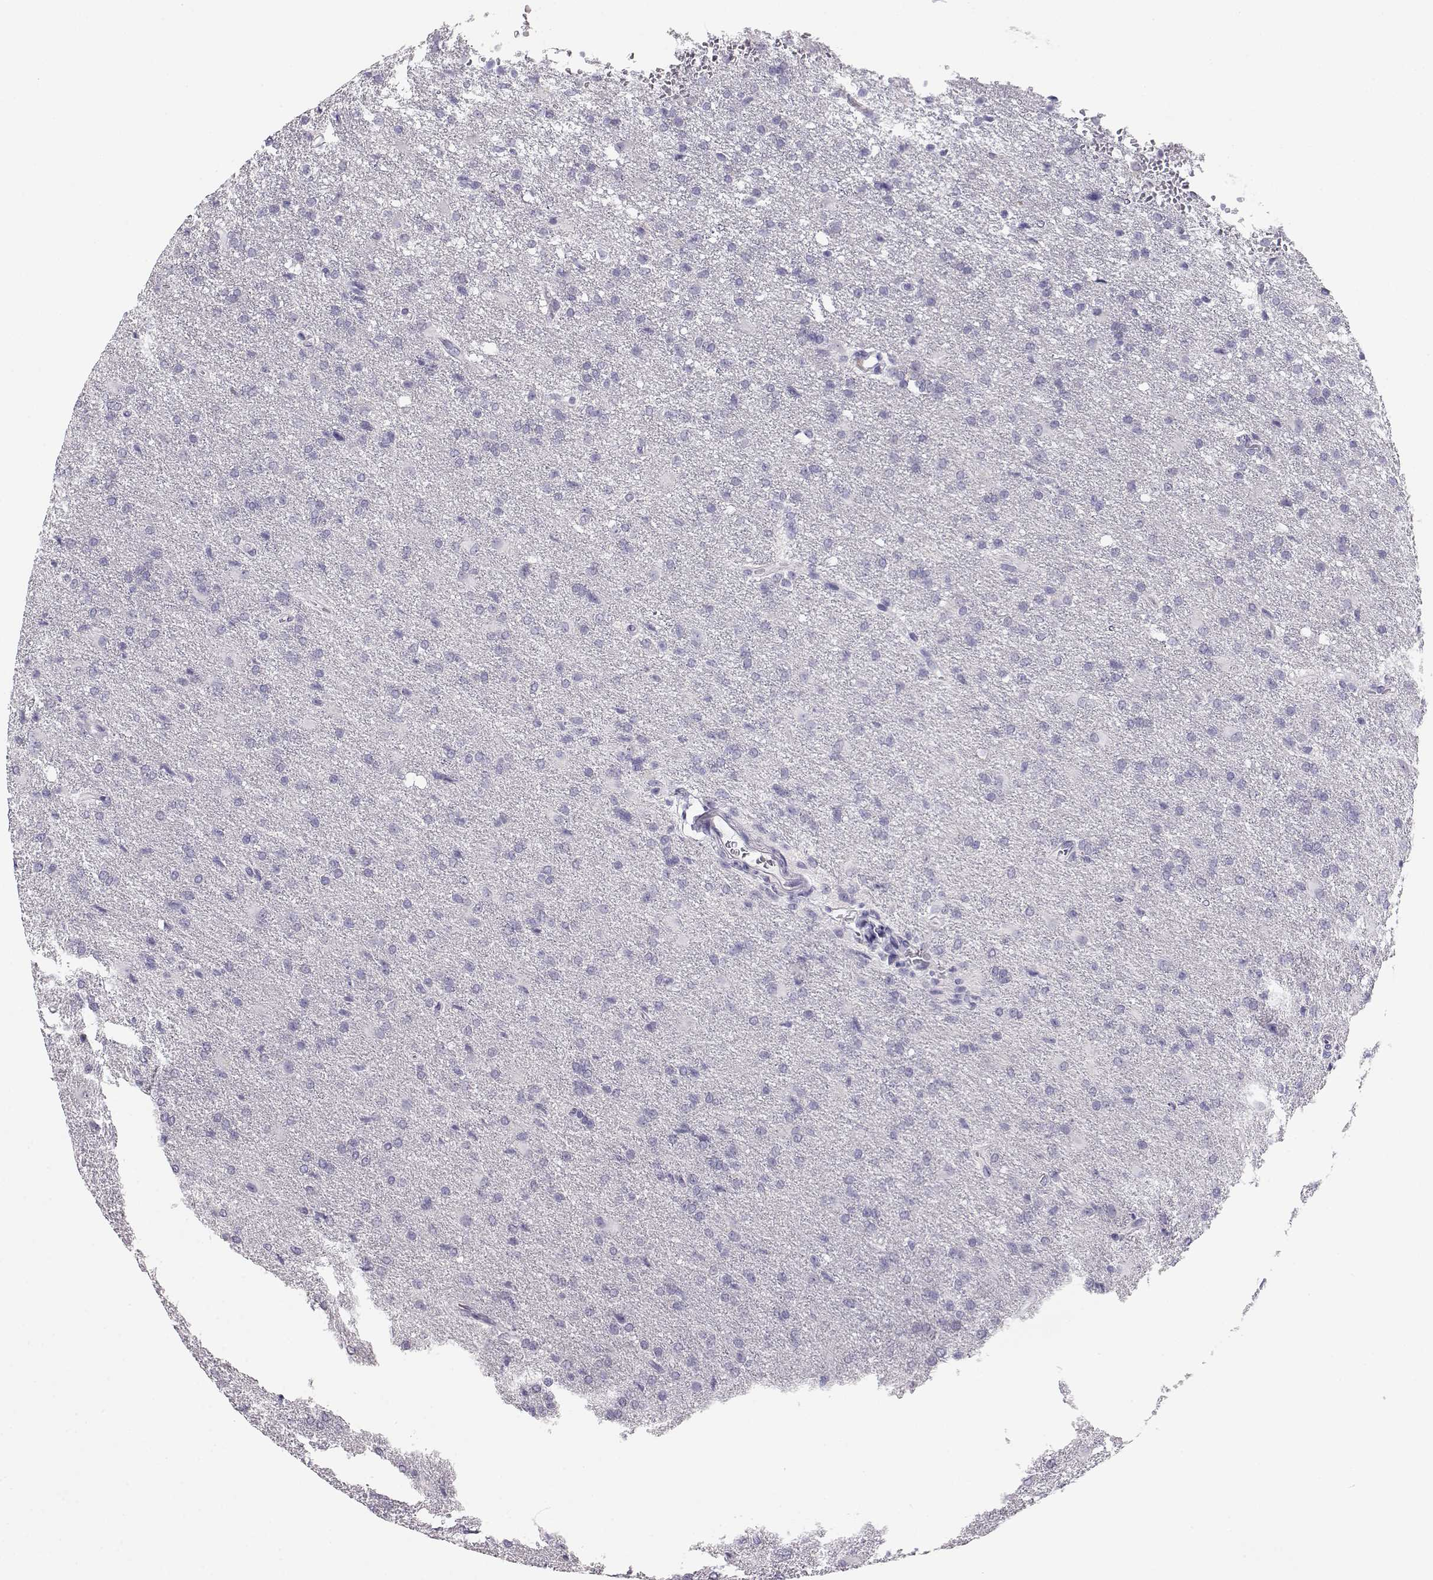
{"staining": {"intensity": "negative", "quantity": "none", "location": "none"}, "tissue": "glioma", "cell_type": "Tumor cells", "image_type": "cancer", "snomed": [{"axis": "morphology", "description": "Glioma, malignant, High grade"}, {"axis": "topography", "description": "Brain"}], "caption": "This image is of glioma stained with immunohistochemistry to label a protein in brown with the nuclei are counter-stained blue. There is no expression in tumor cells. The staining is performed using DAB brown chromogen with nuclei counter-stained in using hematoxylin.", "gene": "NUTM1", "patient": {"sex": "male", "age": 68}}